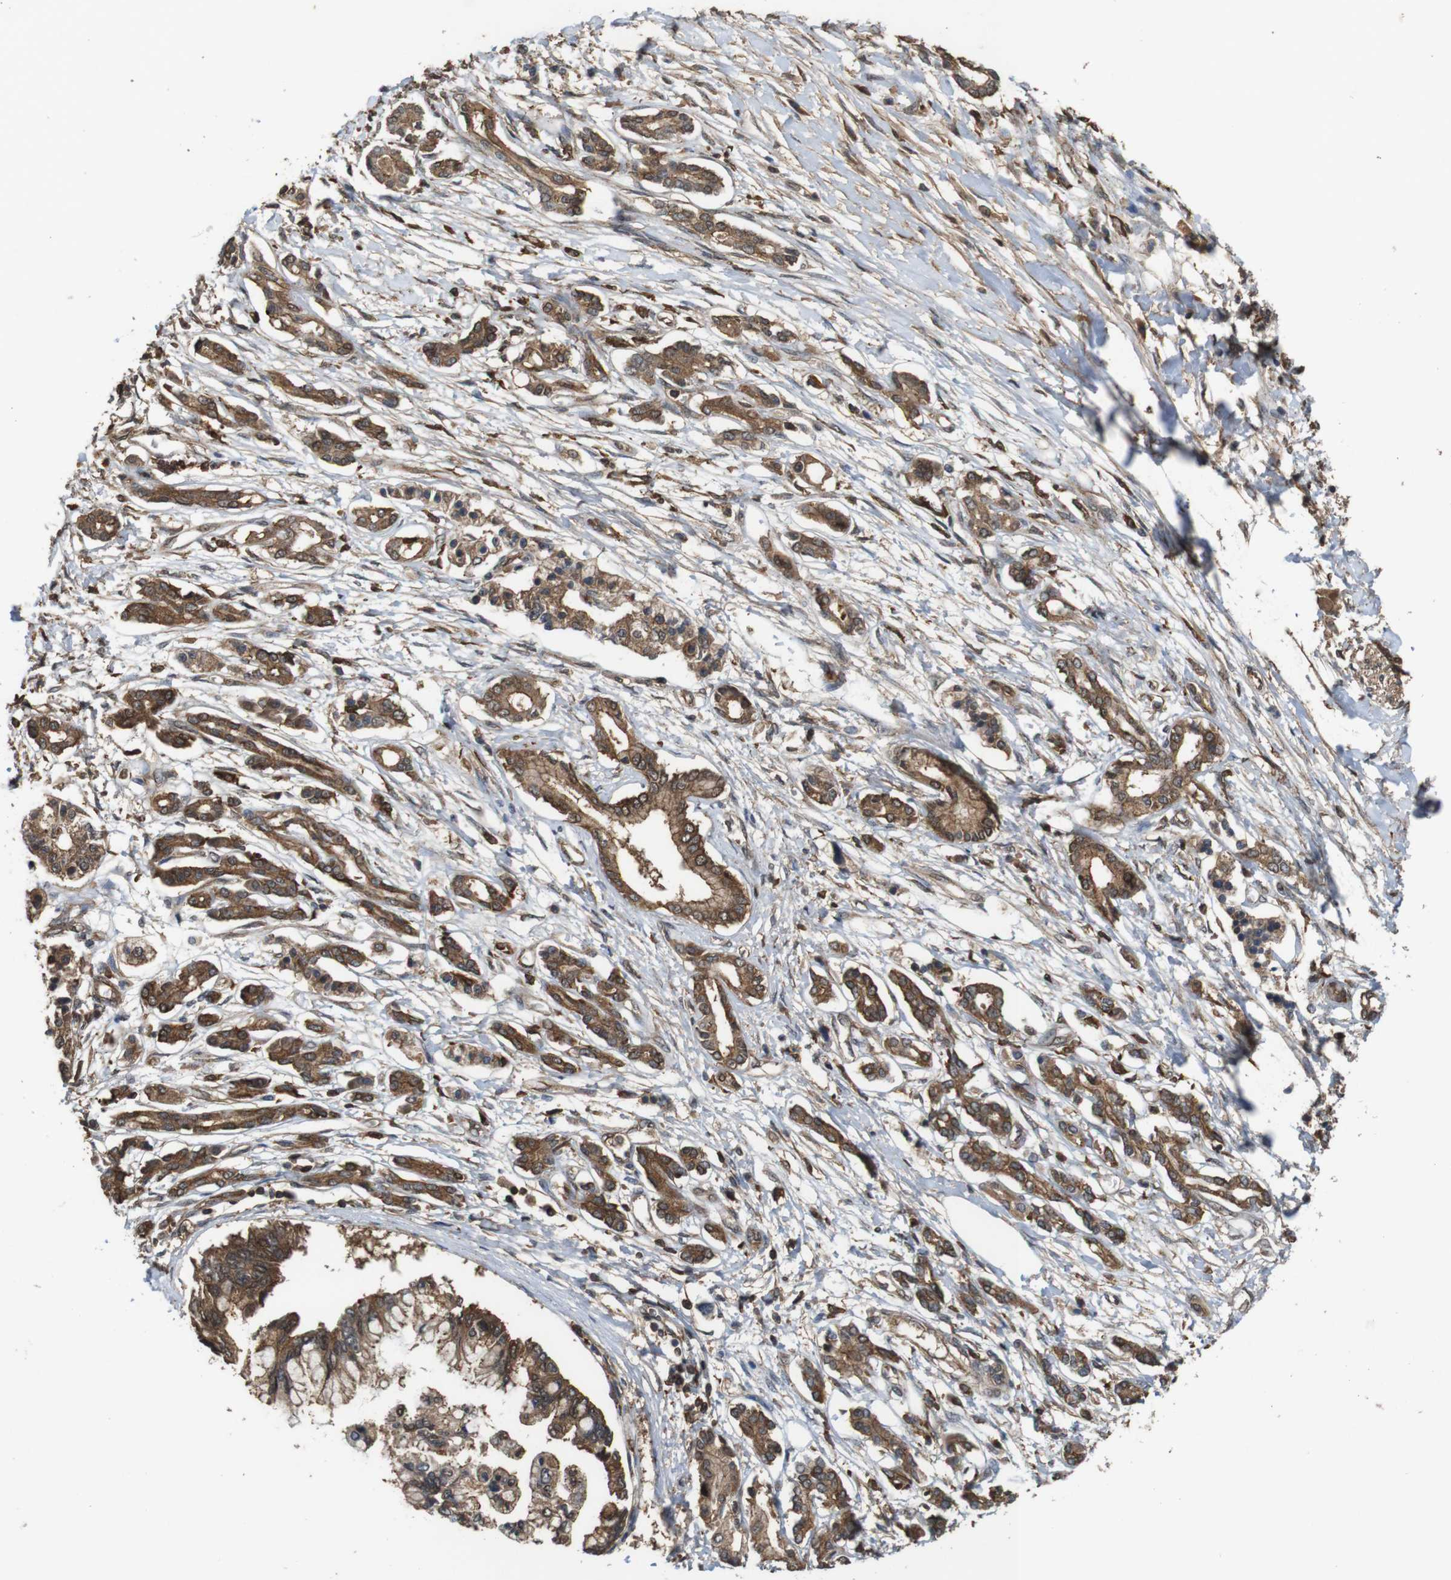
{"staining": {"intensity": "strong", "quantity": ">75%", "location": "cytoplasmic/membranous"}, "tissue": "pancreatic cancer", "cell_type": "Tumor cells", "image_type": "cancer", "snomed": [{"axis": "morphology", "description": "Adenocarcinoma, NOS"}, {"axis": "topography", "description": "Pancreas"}], "caption": "Immunohistochemistry (IHC) image of human pancreatic cancer (adenocarcinoma) stained for a protein (brown), which demonstrates high levels of strong cytoplasmic/membranous expression in approximately >75% of tumor cells.", "gene": "BAG4", "patient": {"sex": "male", "age": 56}}